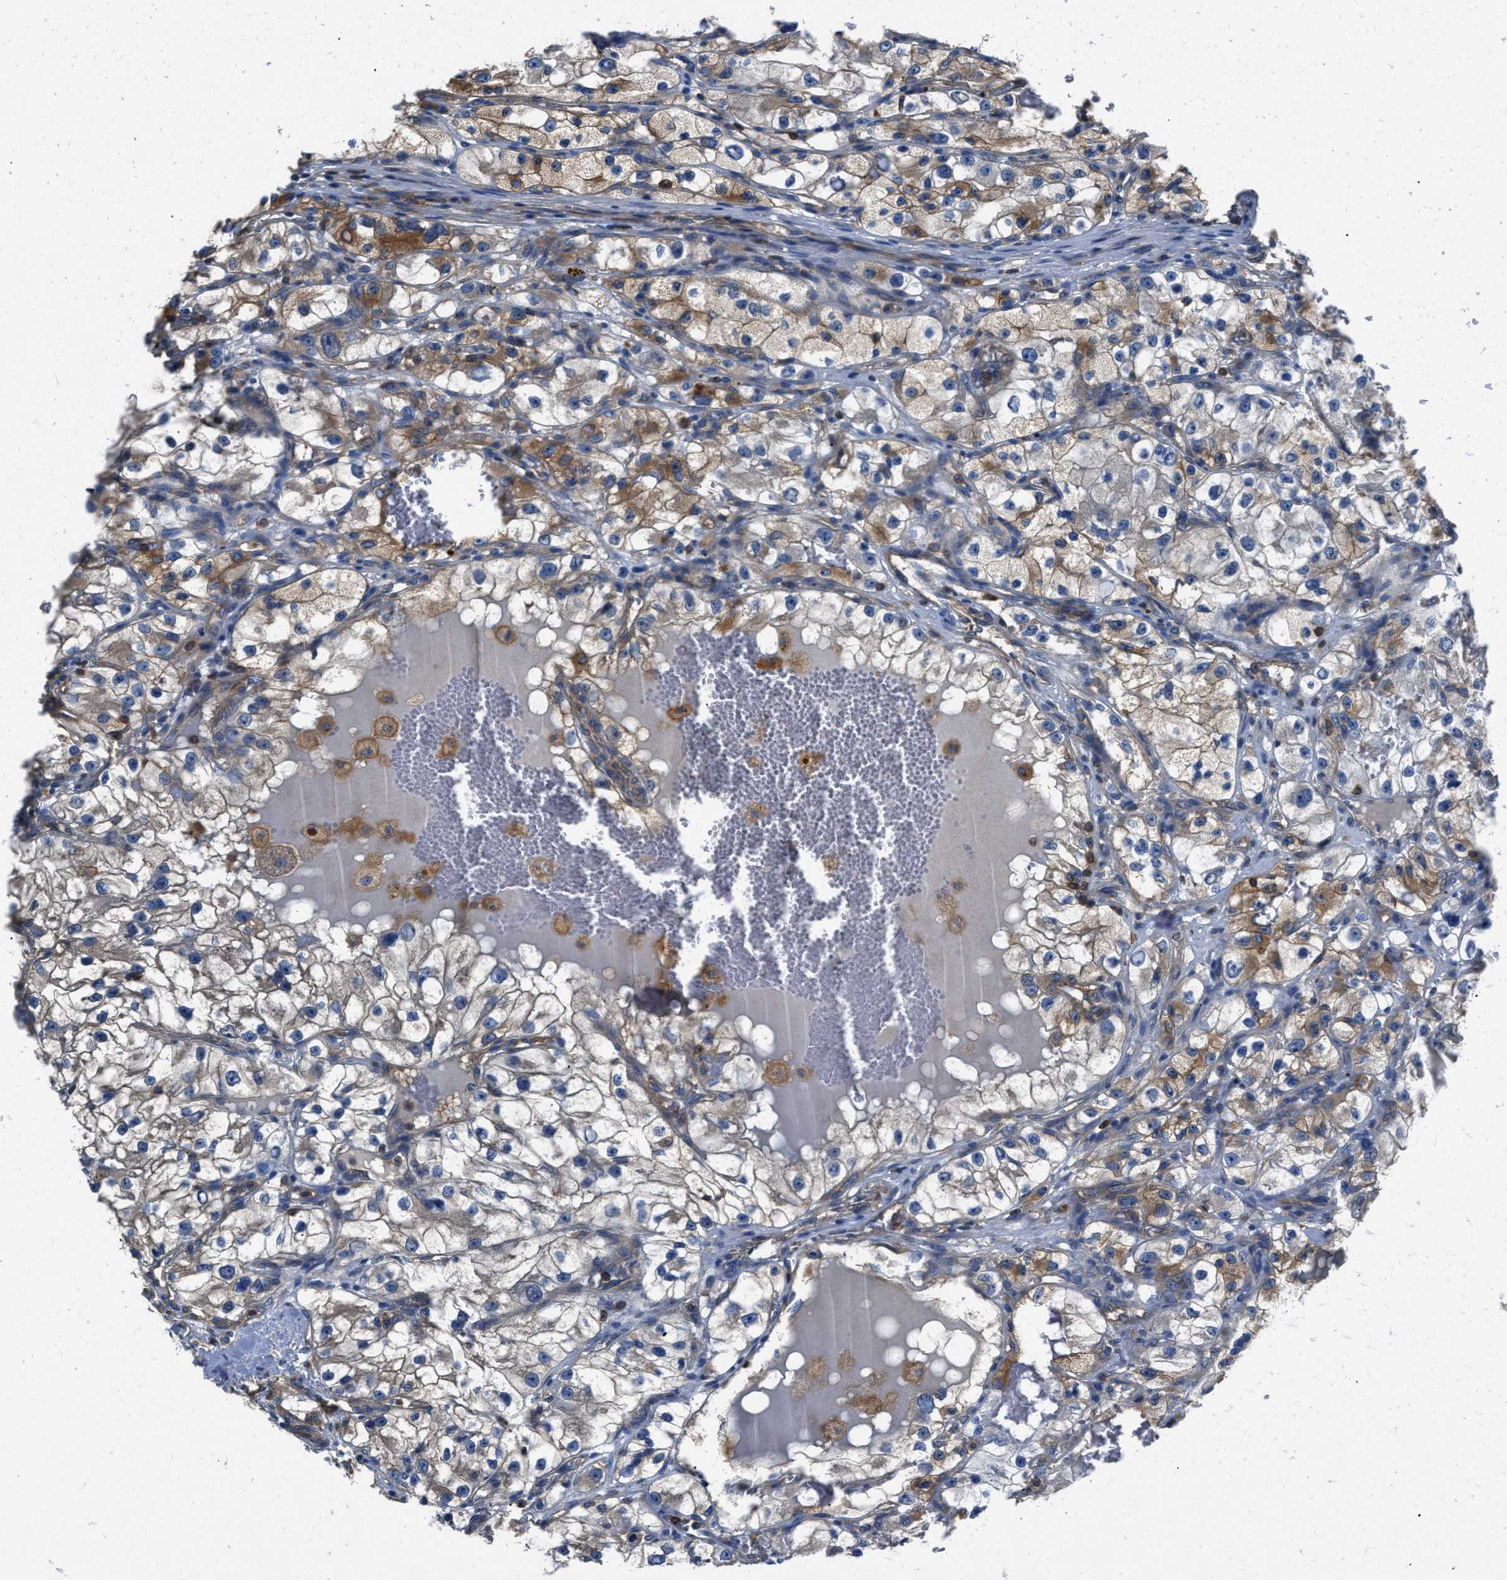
{"staining": {"intensity": "weak", "quantity": ">75%", "location": "cytoplasmic/membranous"}, "tissue": "renal cancer", "cell_type": "Tumor cells", "image_type": "cancer", "snomed": [{"axis": "morphology", "description": "Adenocarcinoma, NOS"}, {"axis": "topography", "description": "Kidney"}], "caption": "Immunohistochemistry (IHC) of human renal cancer (adenocarcinoma) exhibits low levels of weak cytoplasmic/membranous positivity in approximately >75% of tumor cells. (DAB (3,3'-diaminobenzidine) IHC, brown staining for protein, blue staining for nuclei).", "gene": "YARS1", "patient": {"sex": "female", "age": 57}}